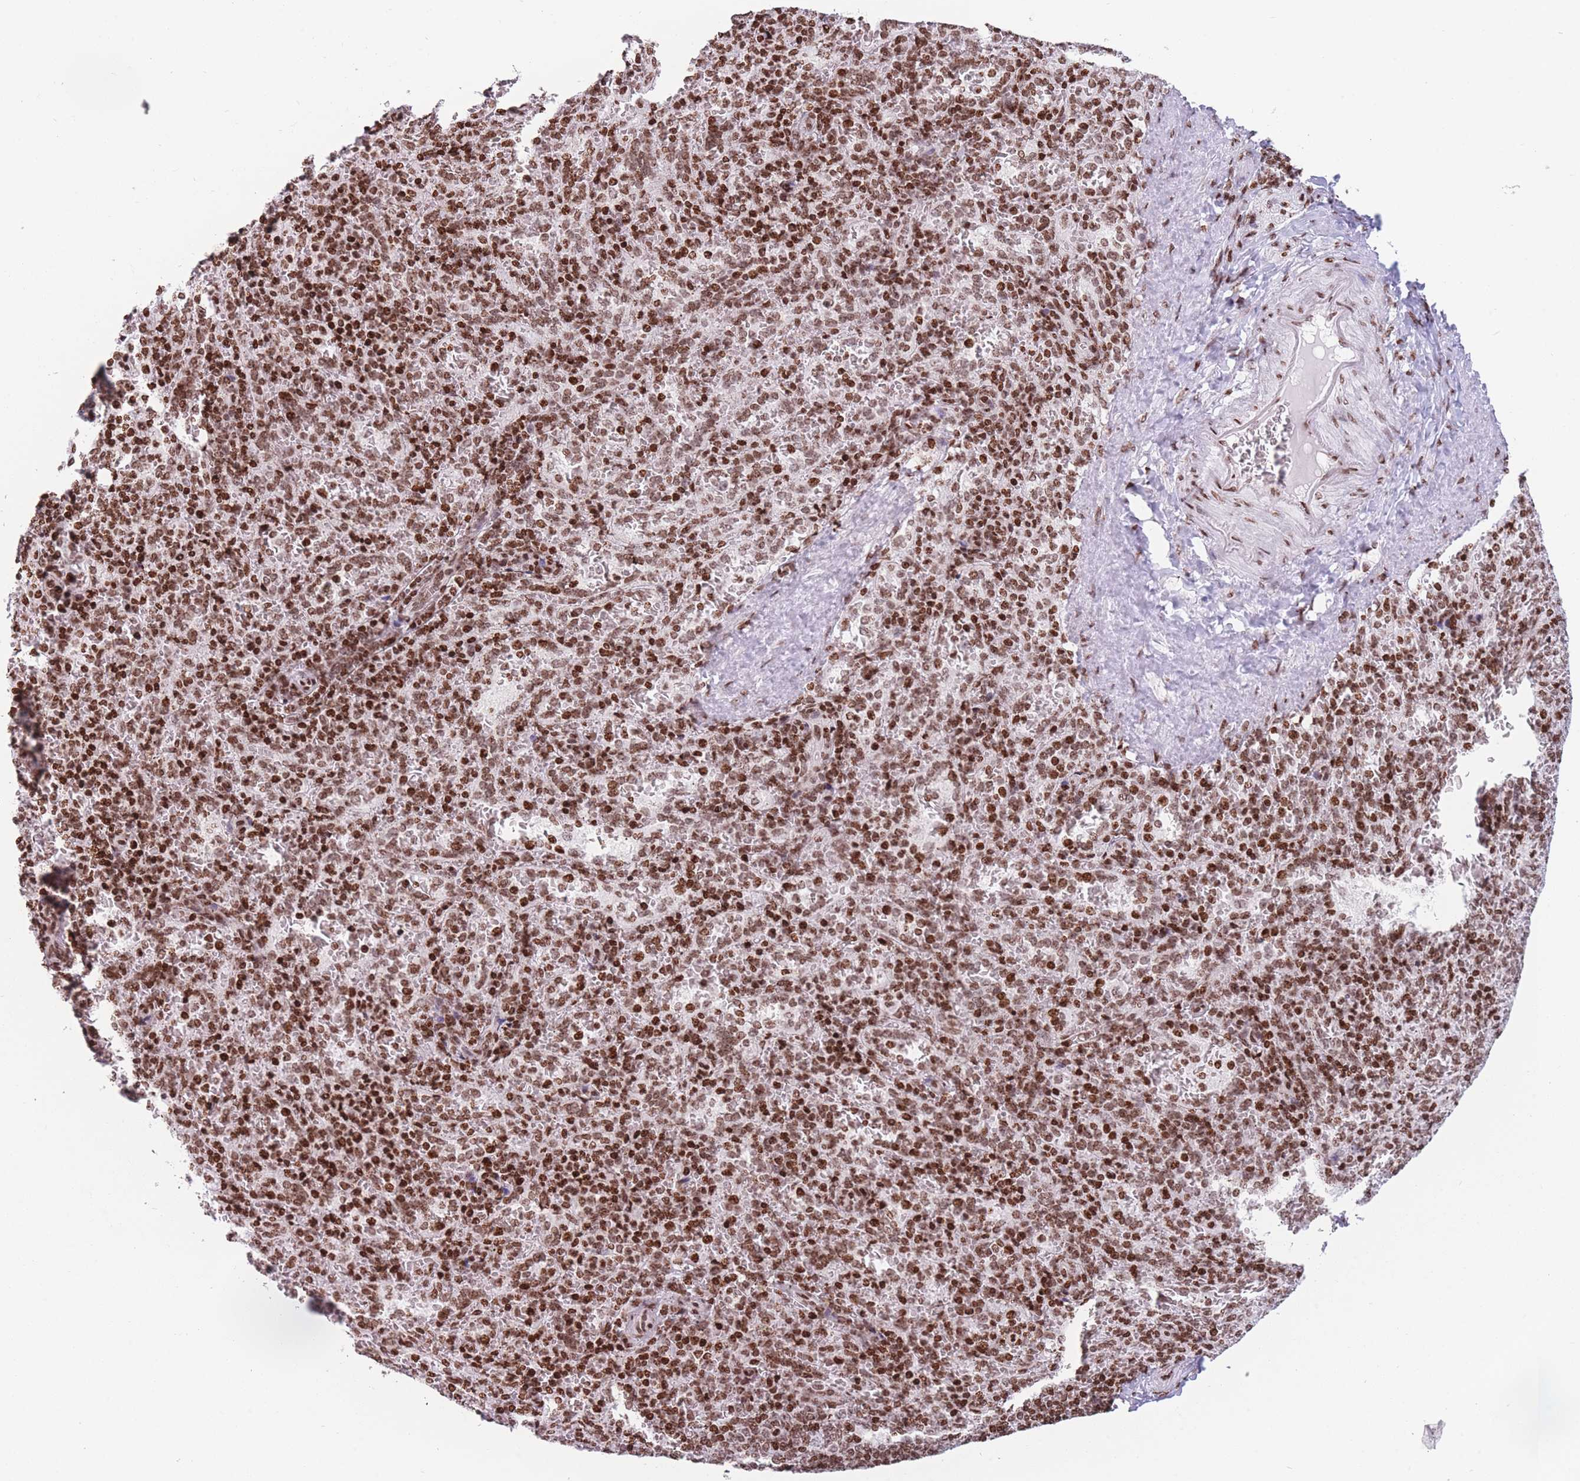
{"staining": {"intensity": "strong", "quantity": ">75%", "location": "nuclear"}, "tissue": "spleen", "cell_type": "Cells in red pulp", "image_type": "normal", "snomed": [{"axis": "morphology", "description": "Normal tissue, NOS"}, {"axis": "topography", "description": "Spleen"}], "caption": "Immunohistochemistry (IHC) (DAB (3,3'-diaminobenzidine)) staining of unremarkable spleen displays strong nuclear protein staining in approximately >75% of cells in red pulp.", "gene": "AK9", "patient": {"sex": "female", "age": 21}}